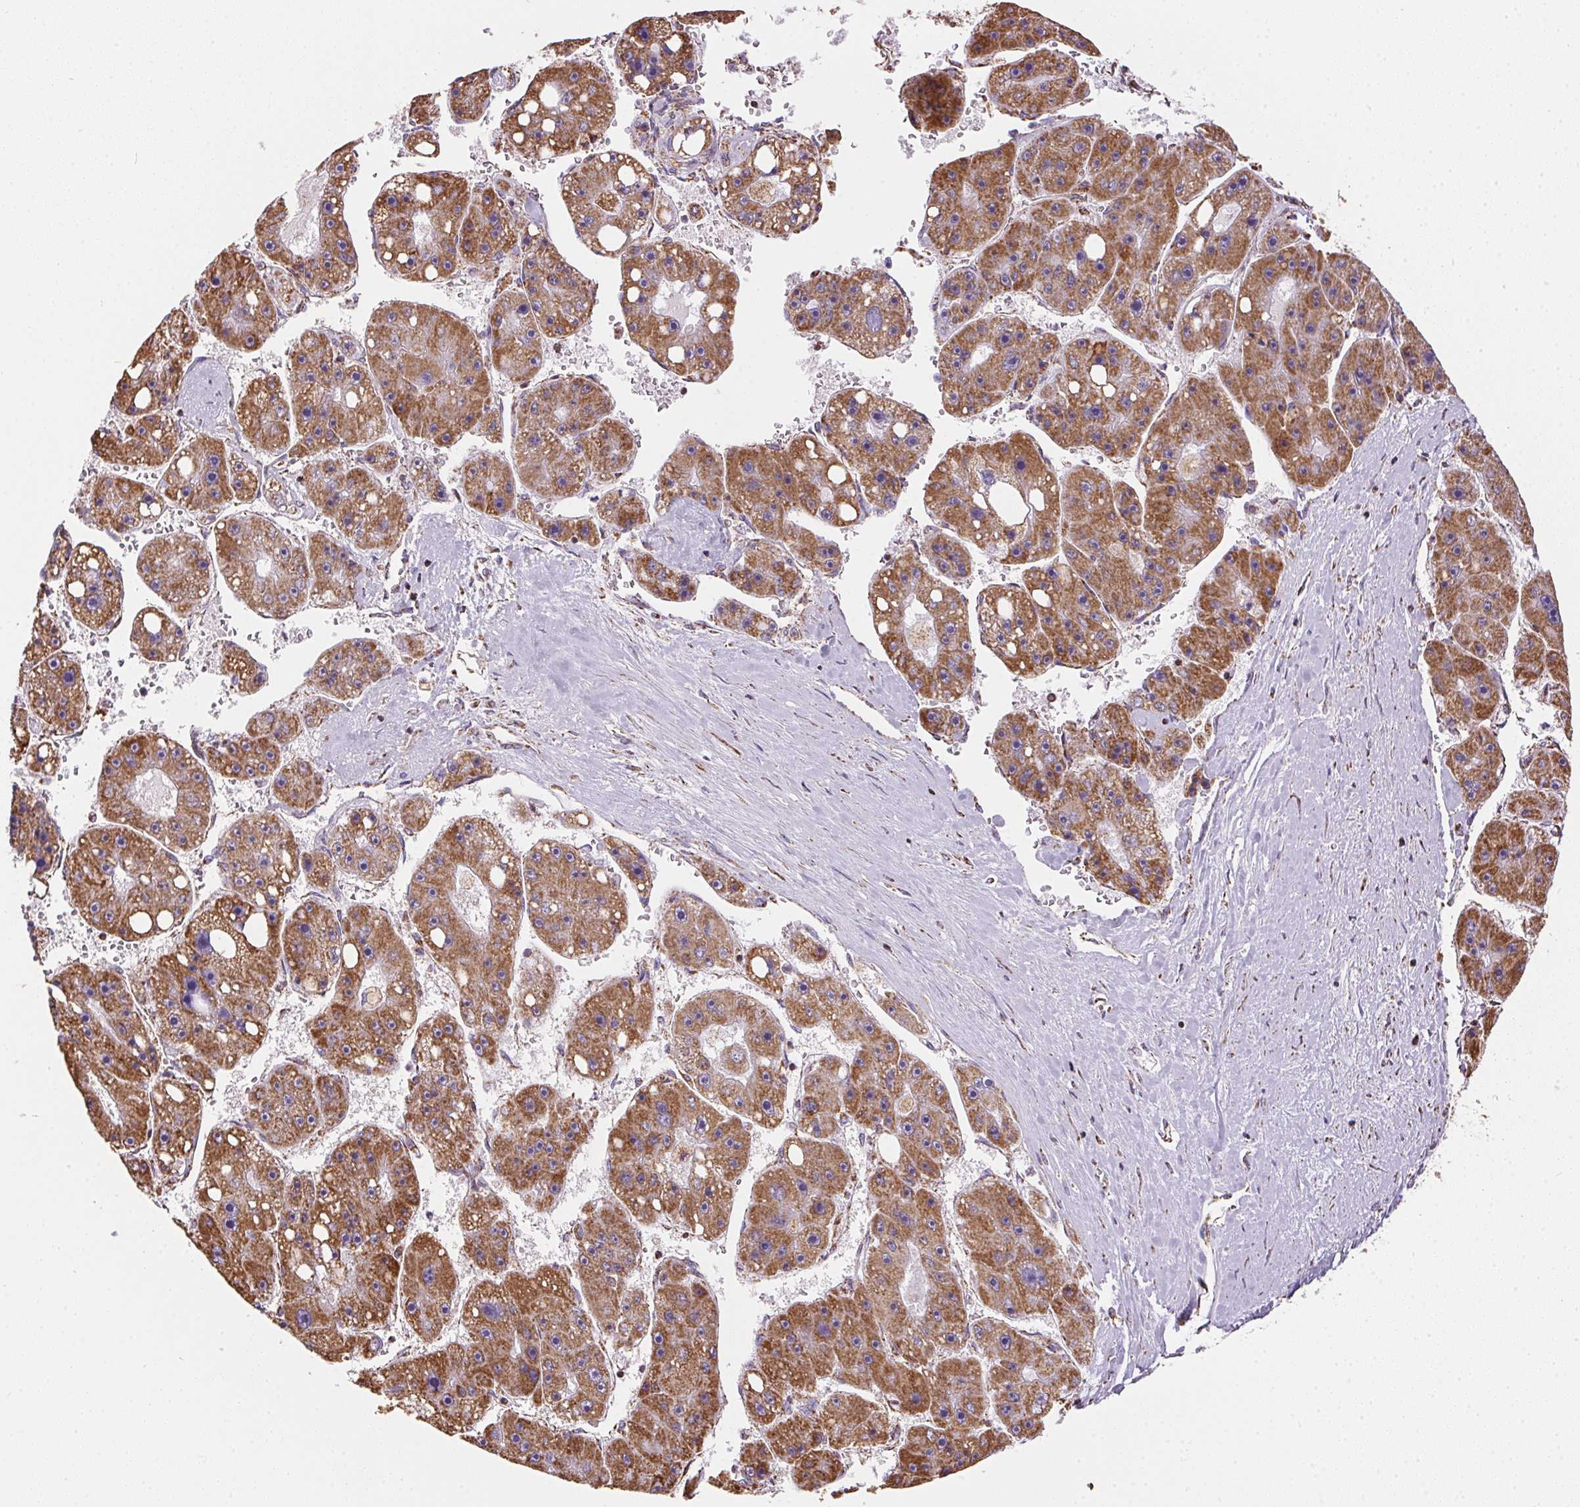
{"staining": {"intensity": "strong", "quantity": ">75%", "location": "cytoplasmic/membranous"}, "tissue": "liver cancer", "cell_type": "Tumor cells", "image_type": "cancer", "snomed": [{"axis": "morphology", "description": "Carcinoma, Hepatocellular, NOS"}, {"axis": "topography", "description": "Liver"}], "caption": "Immunohistochemistry (IHC) staining of liver cancer, which displays high levels of strong cytoplasmic/membranous positivity in about >75% of tumor cells indicating strong cytoplasmic/membranous protein staining. The staining was performed using DAB (brown) for protein detection and nuclei were counterstained in hematoxylin (blue).", "gene": "MAPK11", "patient": {"sex": "female", "age": 61}}